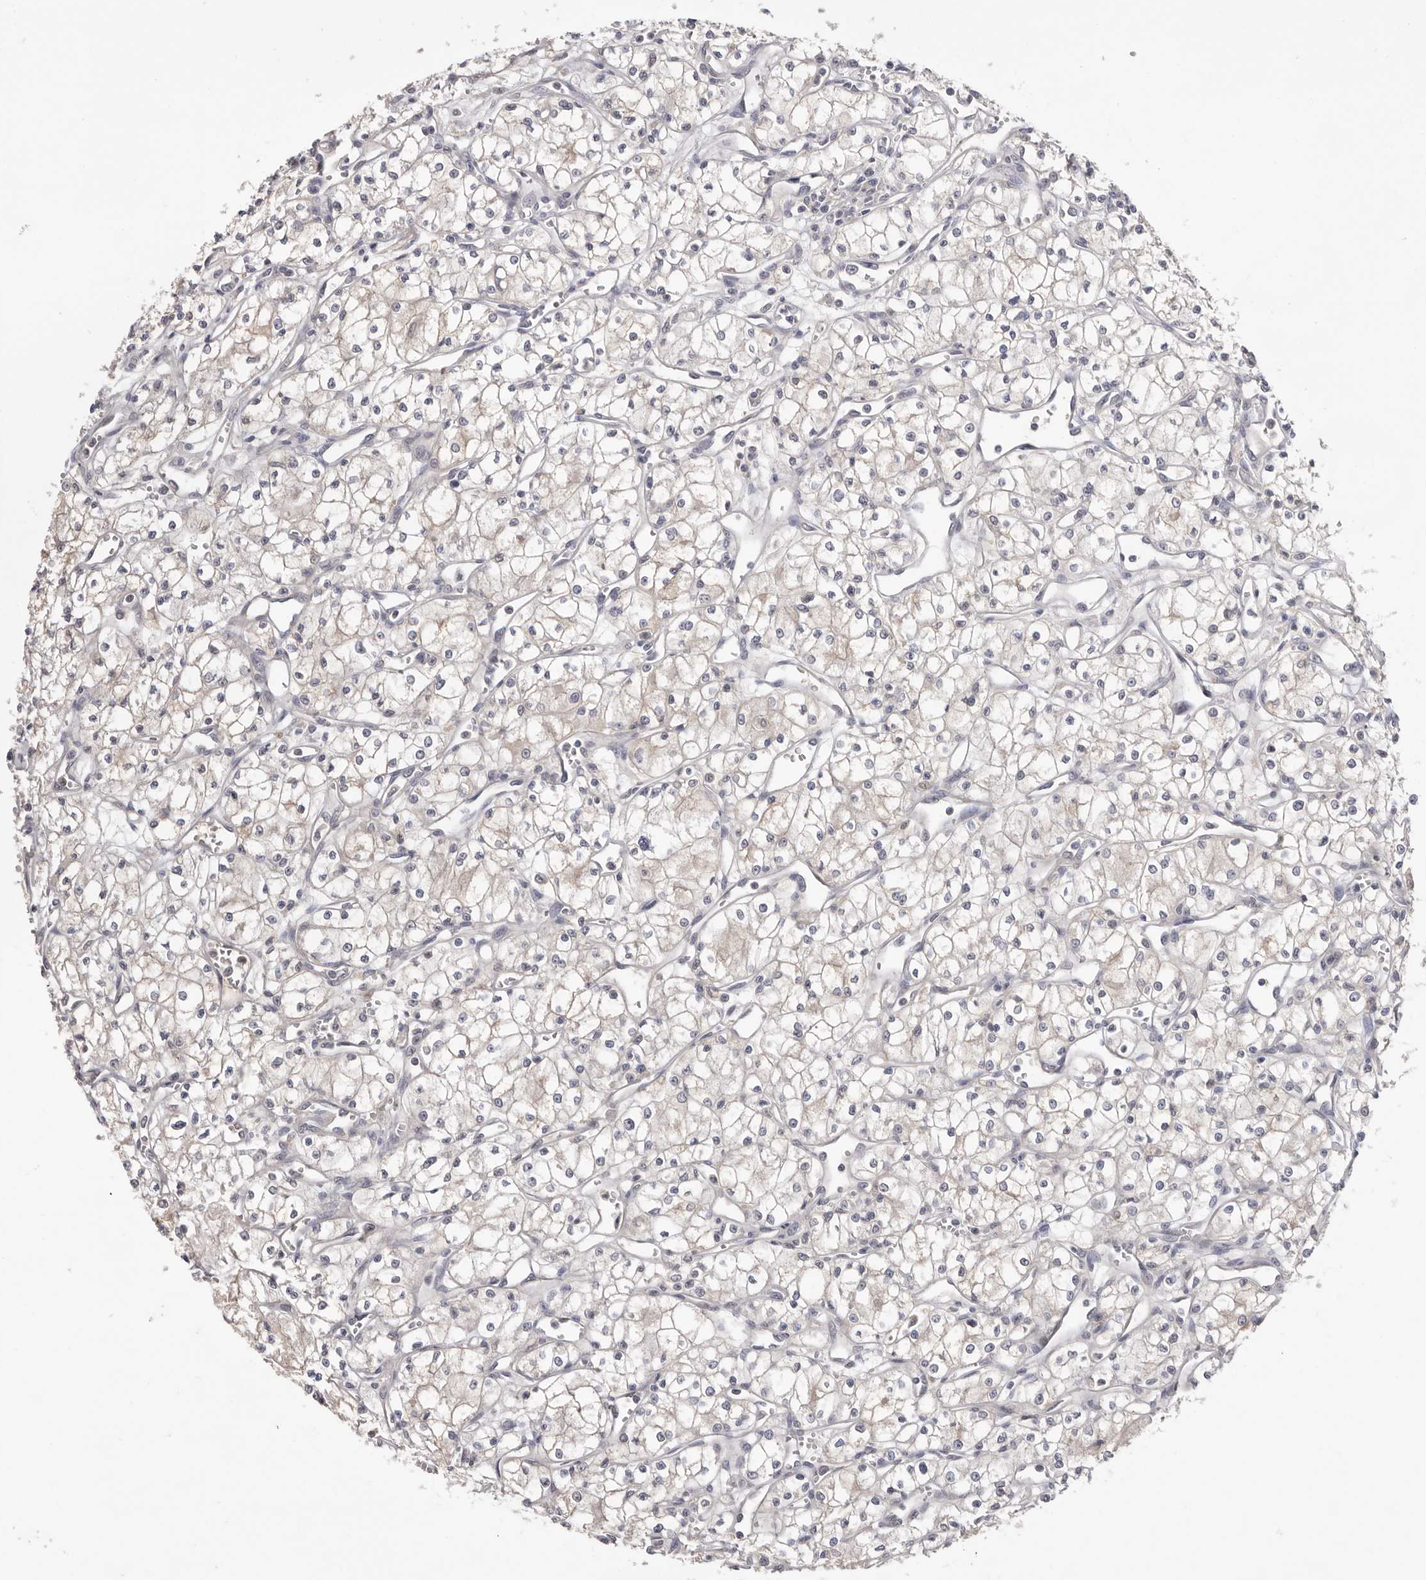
{"staining": {"intensity": "negative", "quantity": "none", "location": "none"}, "tissue": "renal cancer", "cell_type": "Tumor cells", "image_type": "cancer", "snomed": [{"axis": "morphology", "description": "Adenocarcinoma, NOS"}, {"axis": "topography", "description": "Kidney"}], "caption": "Adenocarcinoma (renal) was stained to show a protein in brown. There is no significant positivity in tumor cells.", "gene": "DOP1A", "patient": {"sex": "male", "age": 59}}